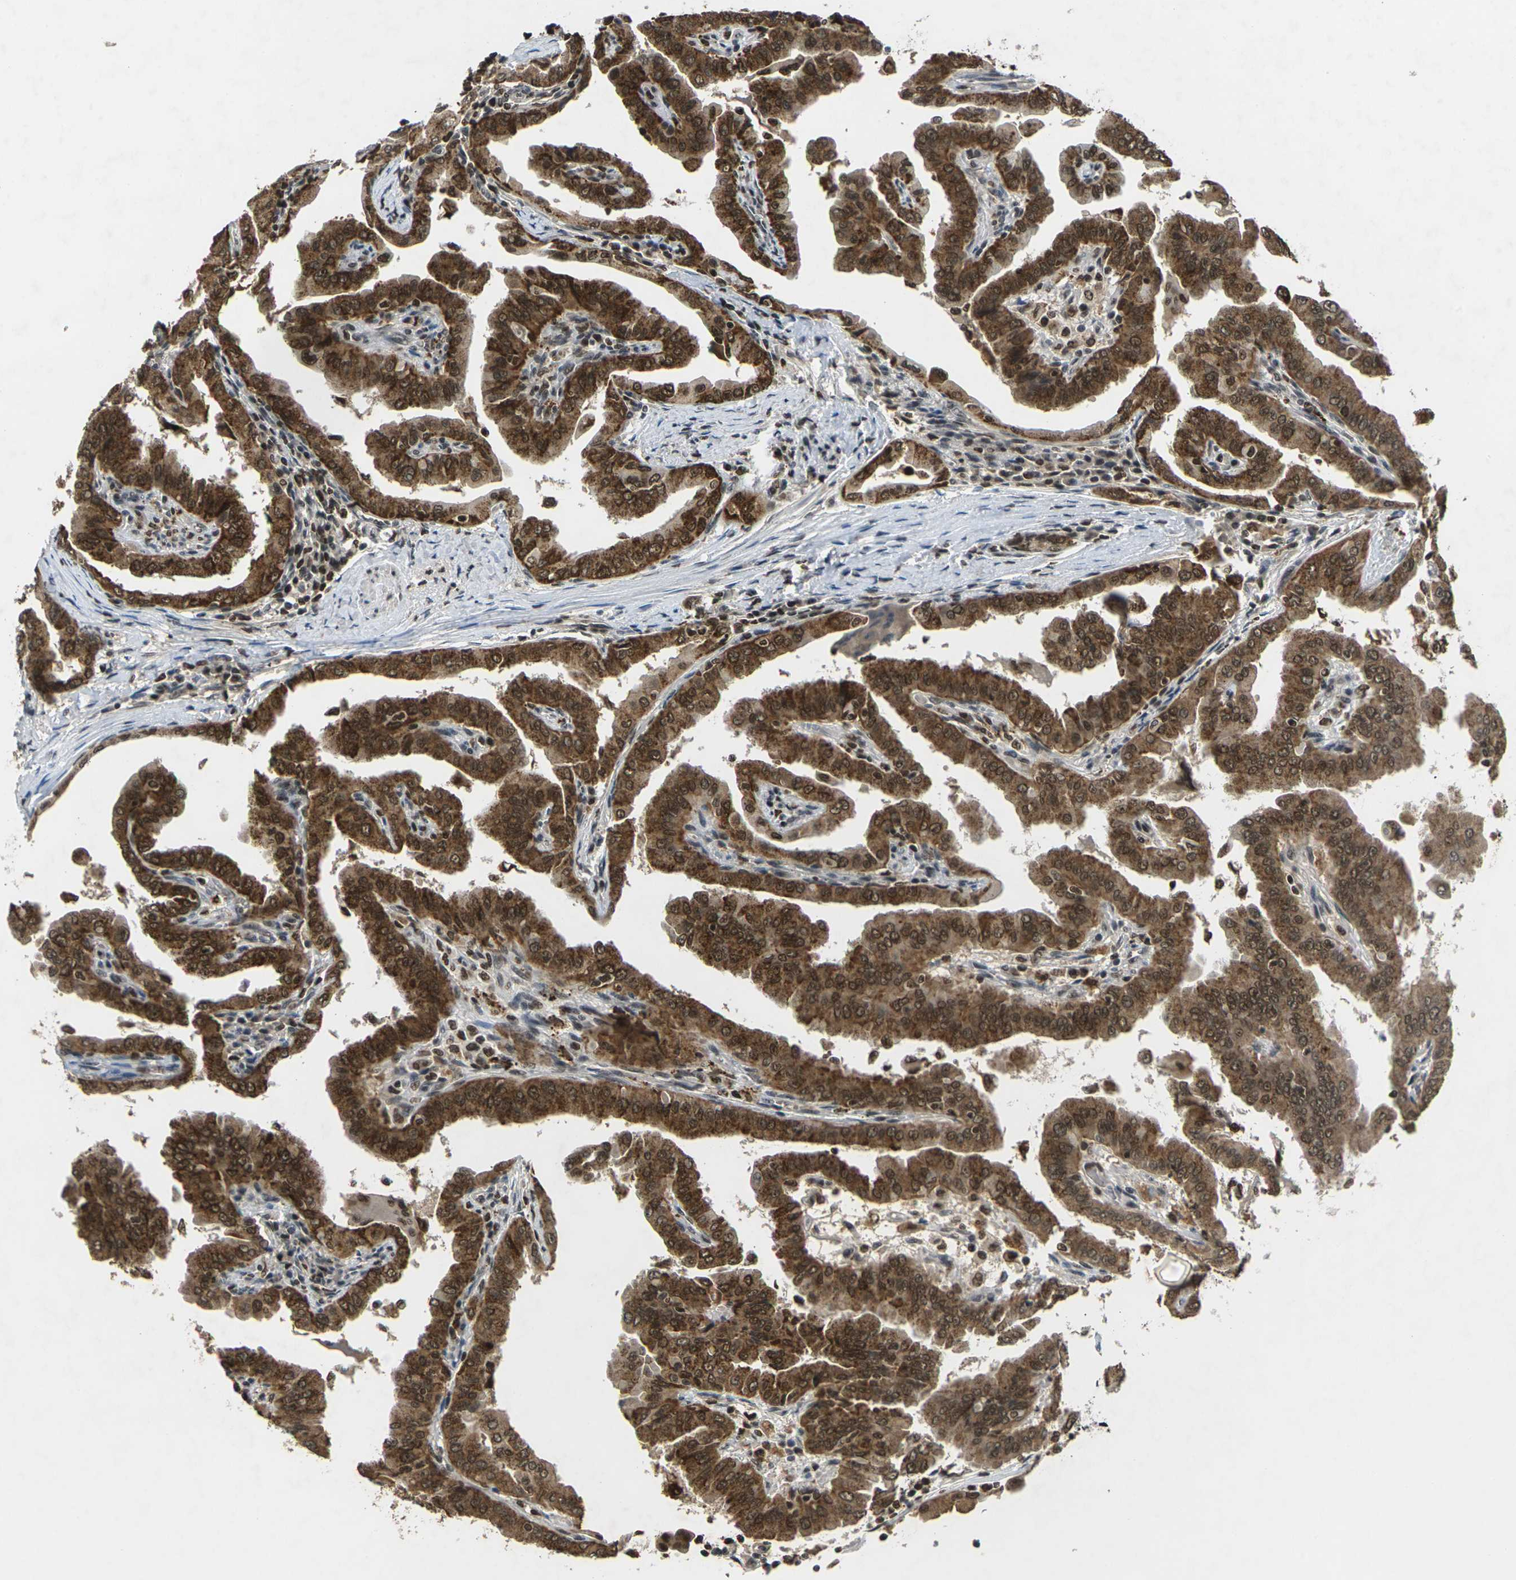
{"staining": {"intensity": "strong", "quantity": ">75%", "location": "cytoplasmic/membranous,nuclear"}, "tissue": "thyroid cancer", "cell_type": "Tumor cells", "image_type": "cancer", "snomed": [{"axis": "morphology", "description": "Papillary adenocarcinoma, NOS"}, {"axis": "topography", "description": "Thyroid gland"}], "caption": "Brown immunohistochemical staining in thyroid cancer (papillary adenocarcinoma) demonstrates strong cytoplasmic/membranous and nuclear positivity in about >75% of tumor cells.", "gene": "NELFA", "patient": {"sex": "male", "age": 33}}